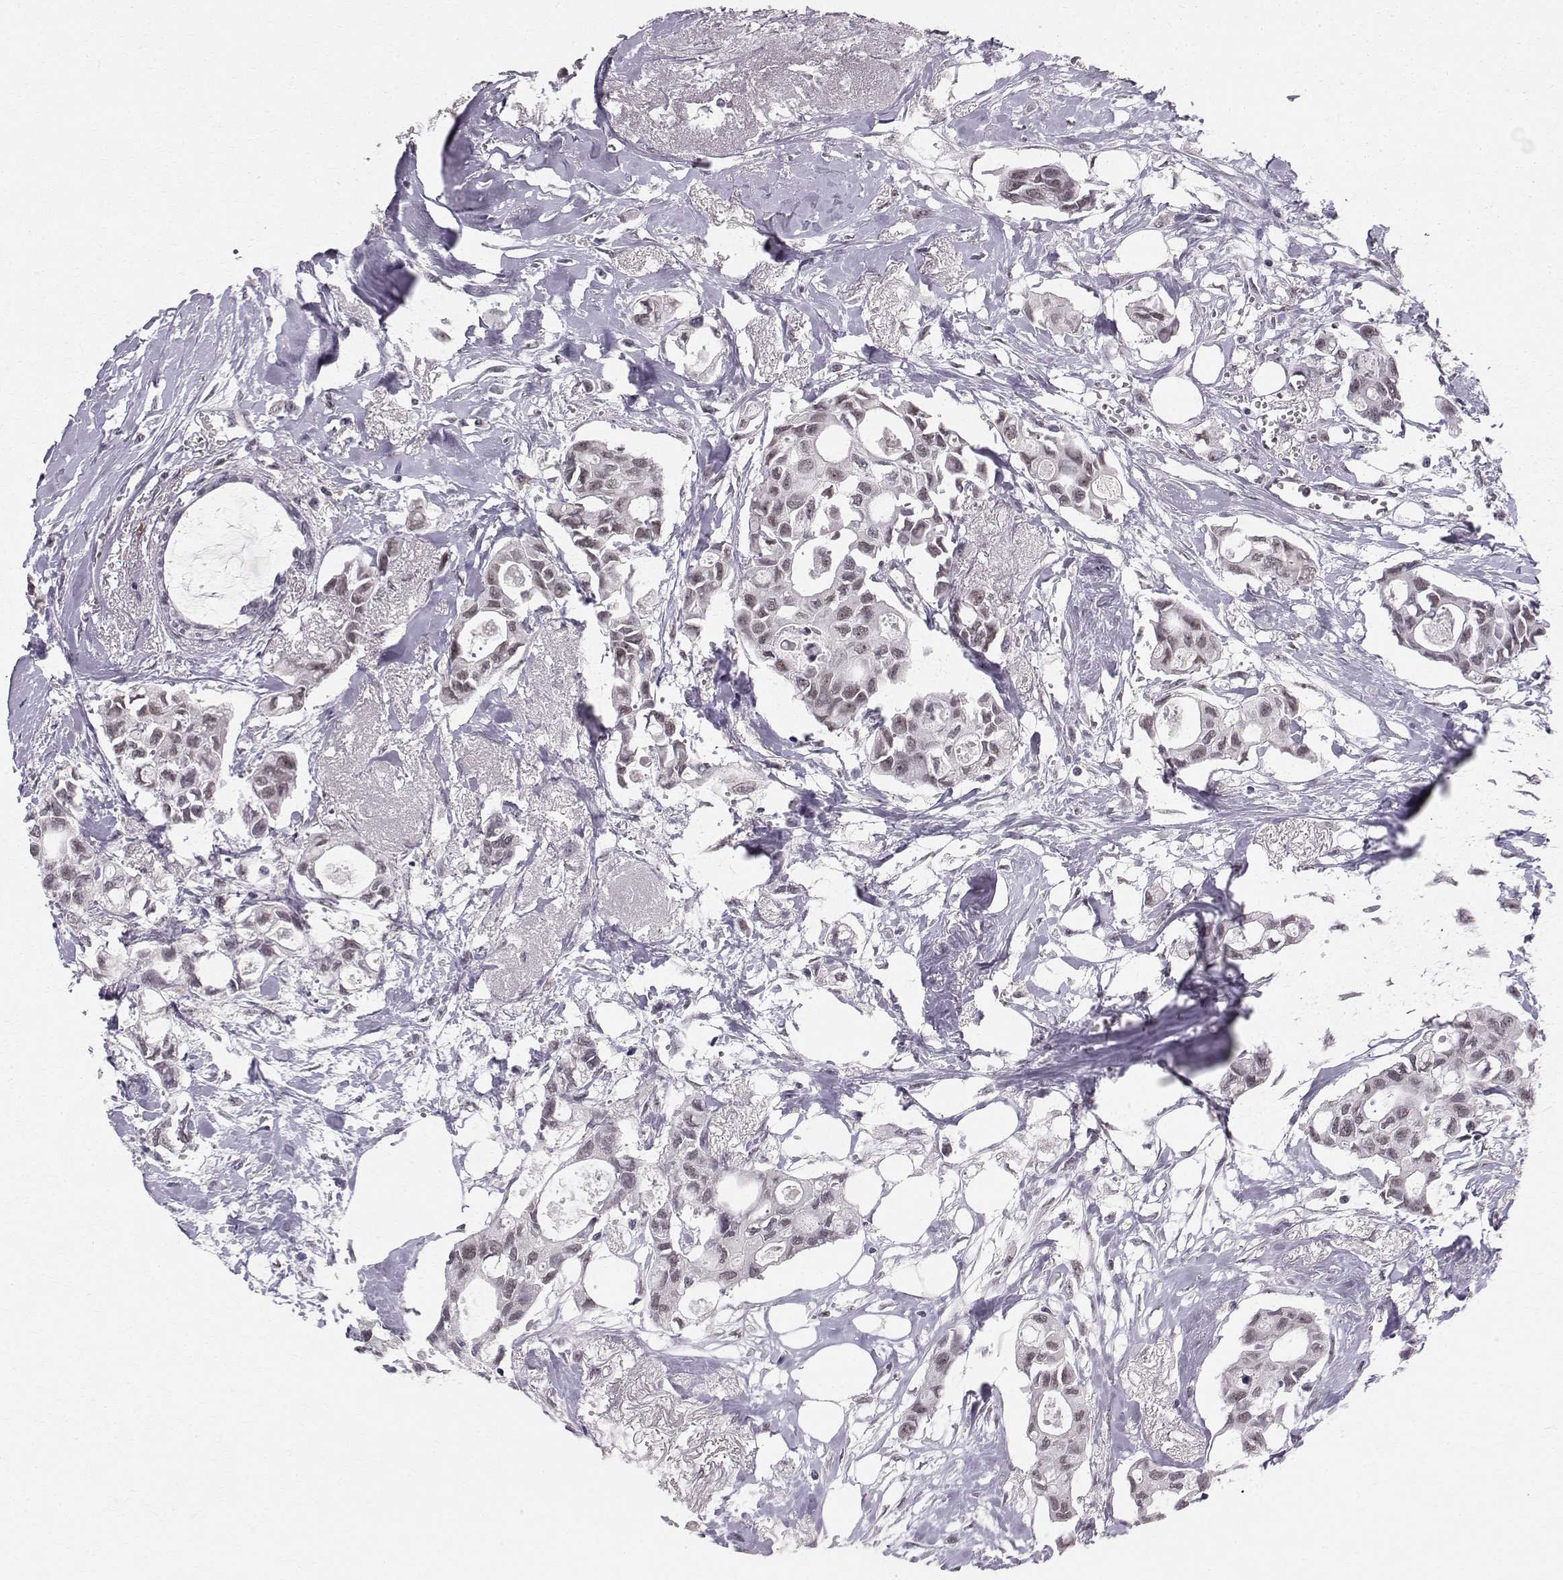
{"staining": {"intensity": "negative", "quantity": "none", "location": "none"}, "tissue": "breast cancer", "cell_type": "Tumor cells", "image_type": "cancer", "snomed": [{"axis": "morphology", "description": "Duct carcinoma"}, {"axis": "topography", "description": "Breast"}], "caption": "Protein analysis of breast infiltrating ductal carcinoma demonstrates no significant expression in tumor cells.", "gene": "RPP38", "patient": {"sex": "female", "age": 83}}